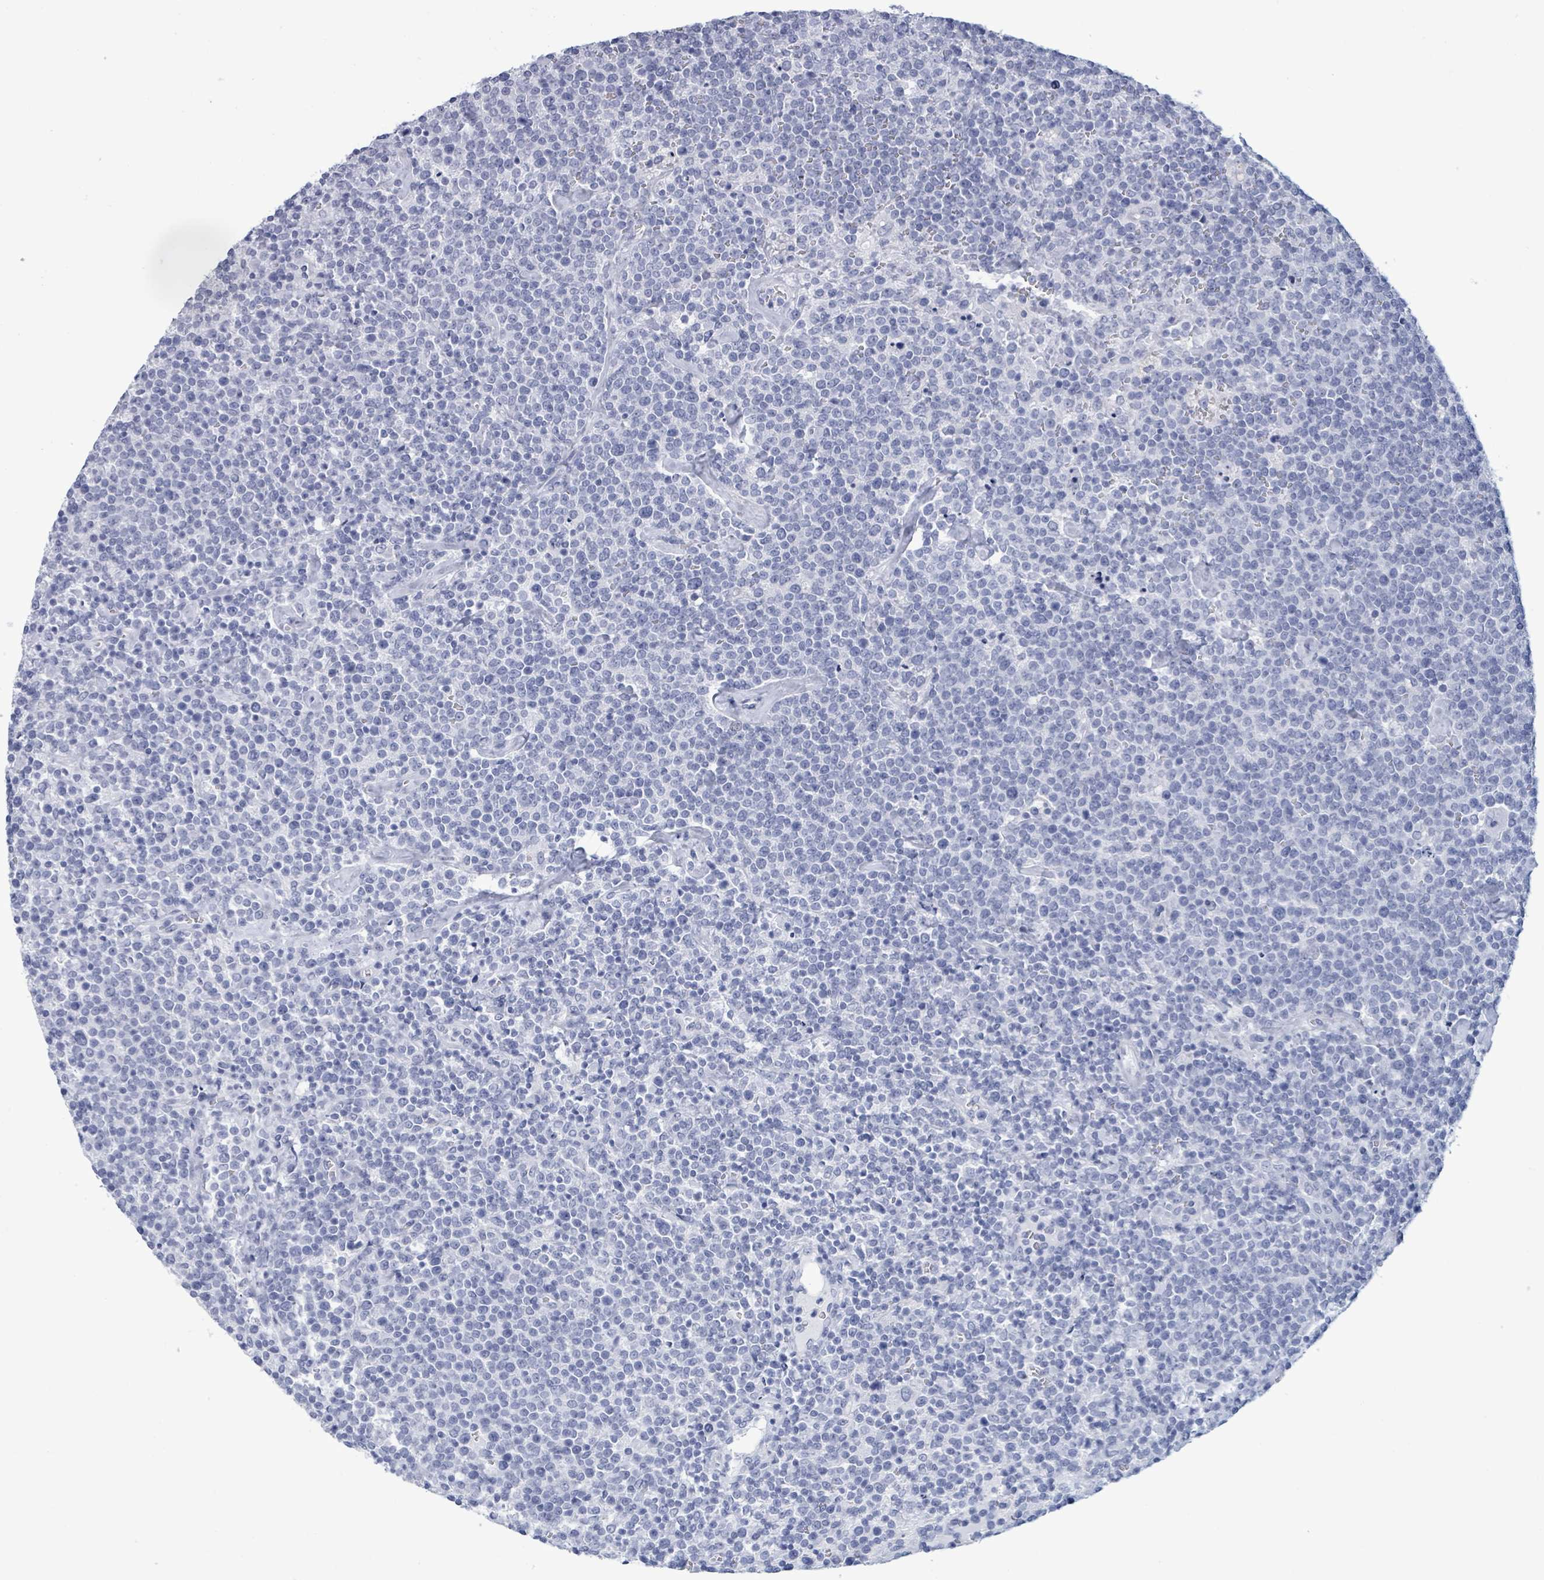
{"staining": {"intensity": "negative", "quantity": "none", "location": "none"}, "tissue": "lymphoma", "cell_type": "Tumor cells", "image_type": "cancer", "snomed": [{"axis": "morphology", "description": "Malignant lymphoma, non-Hodgkin's type, High grade"}, {"axis": "topography", "description": "Lymph node"}], "caption": "This is a photomicrograph of immunohistochemistry staining of lymphoma, which shows no staining in tumor cells. Nuclei are stained in blue.", "gene": "NKX2-1", "patient": {"sex": "male", "age": 61}}